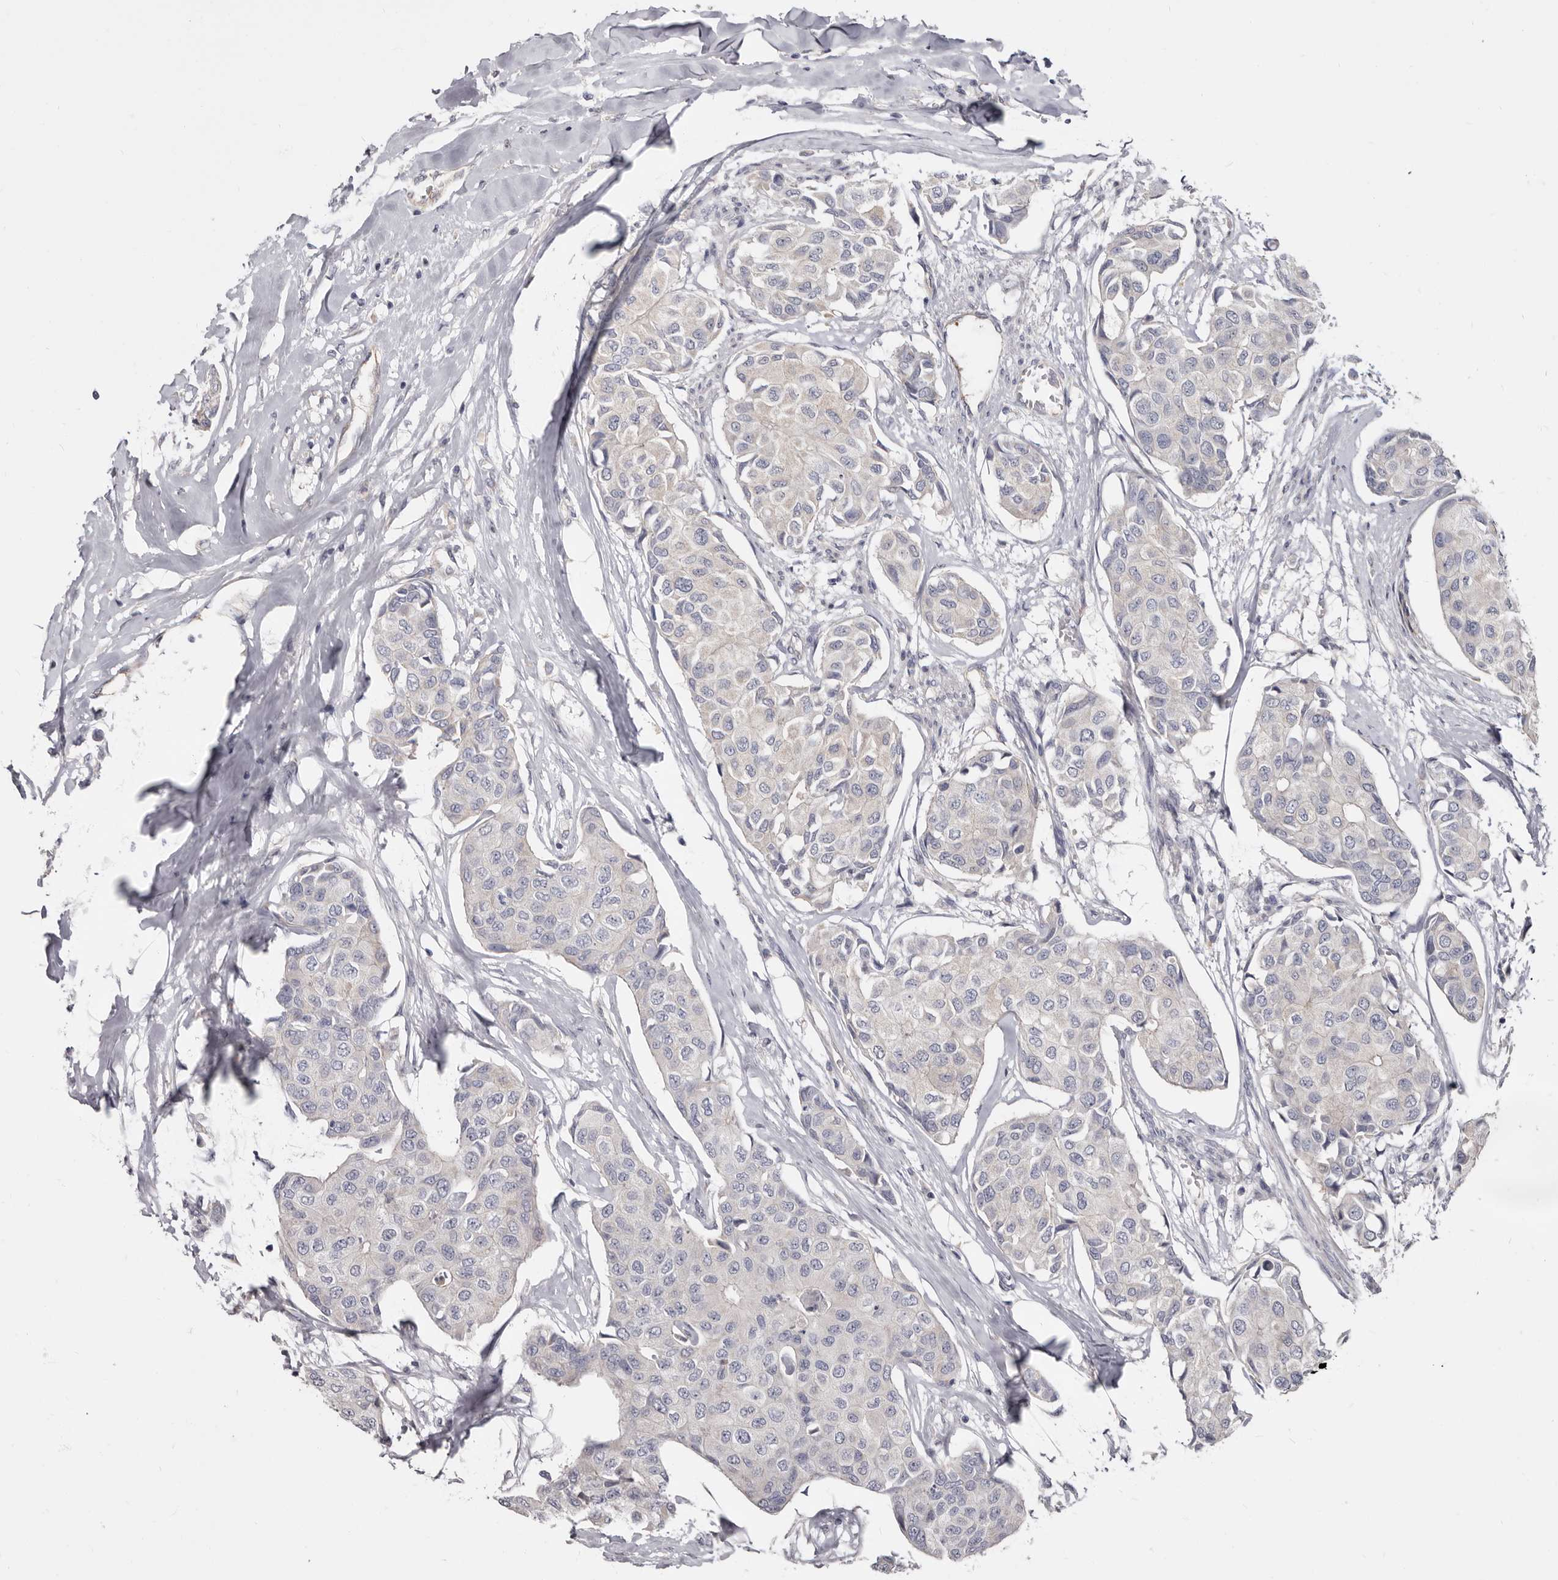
{"staining": {"intensity": "negative", "quantity": "none", "location": "none"}, "tissue": "breast cancer", "cell_type": "Tumor cells", "image_type": "cancer", "snomed": [{"axis": "morphology", "description": "Duct carcinoma"}, {"axis": "topography", "description": "Breast"}], "caption": "Protein analysis of breast cancer (invasive ductal carcinoma) shows no significant positivity in tumor cells.", "gene": "FMO2", "patient": {"sex": "female", "age": 80}}